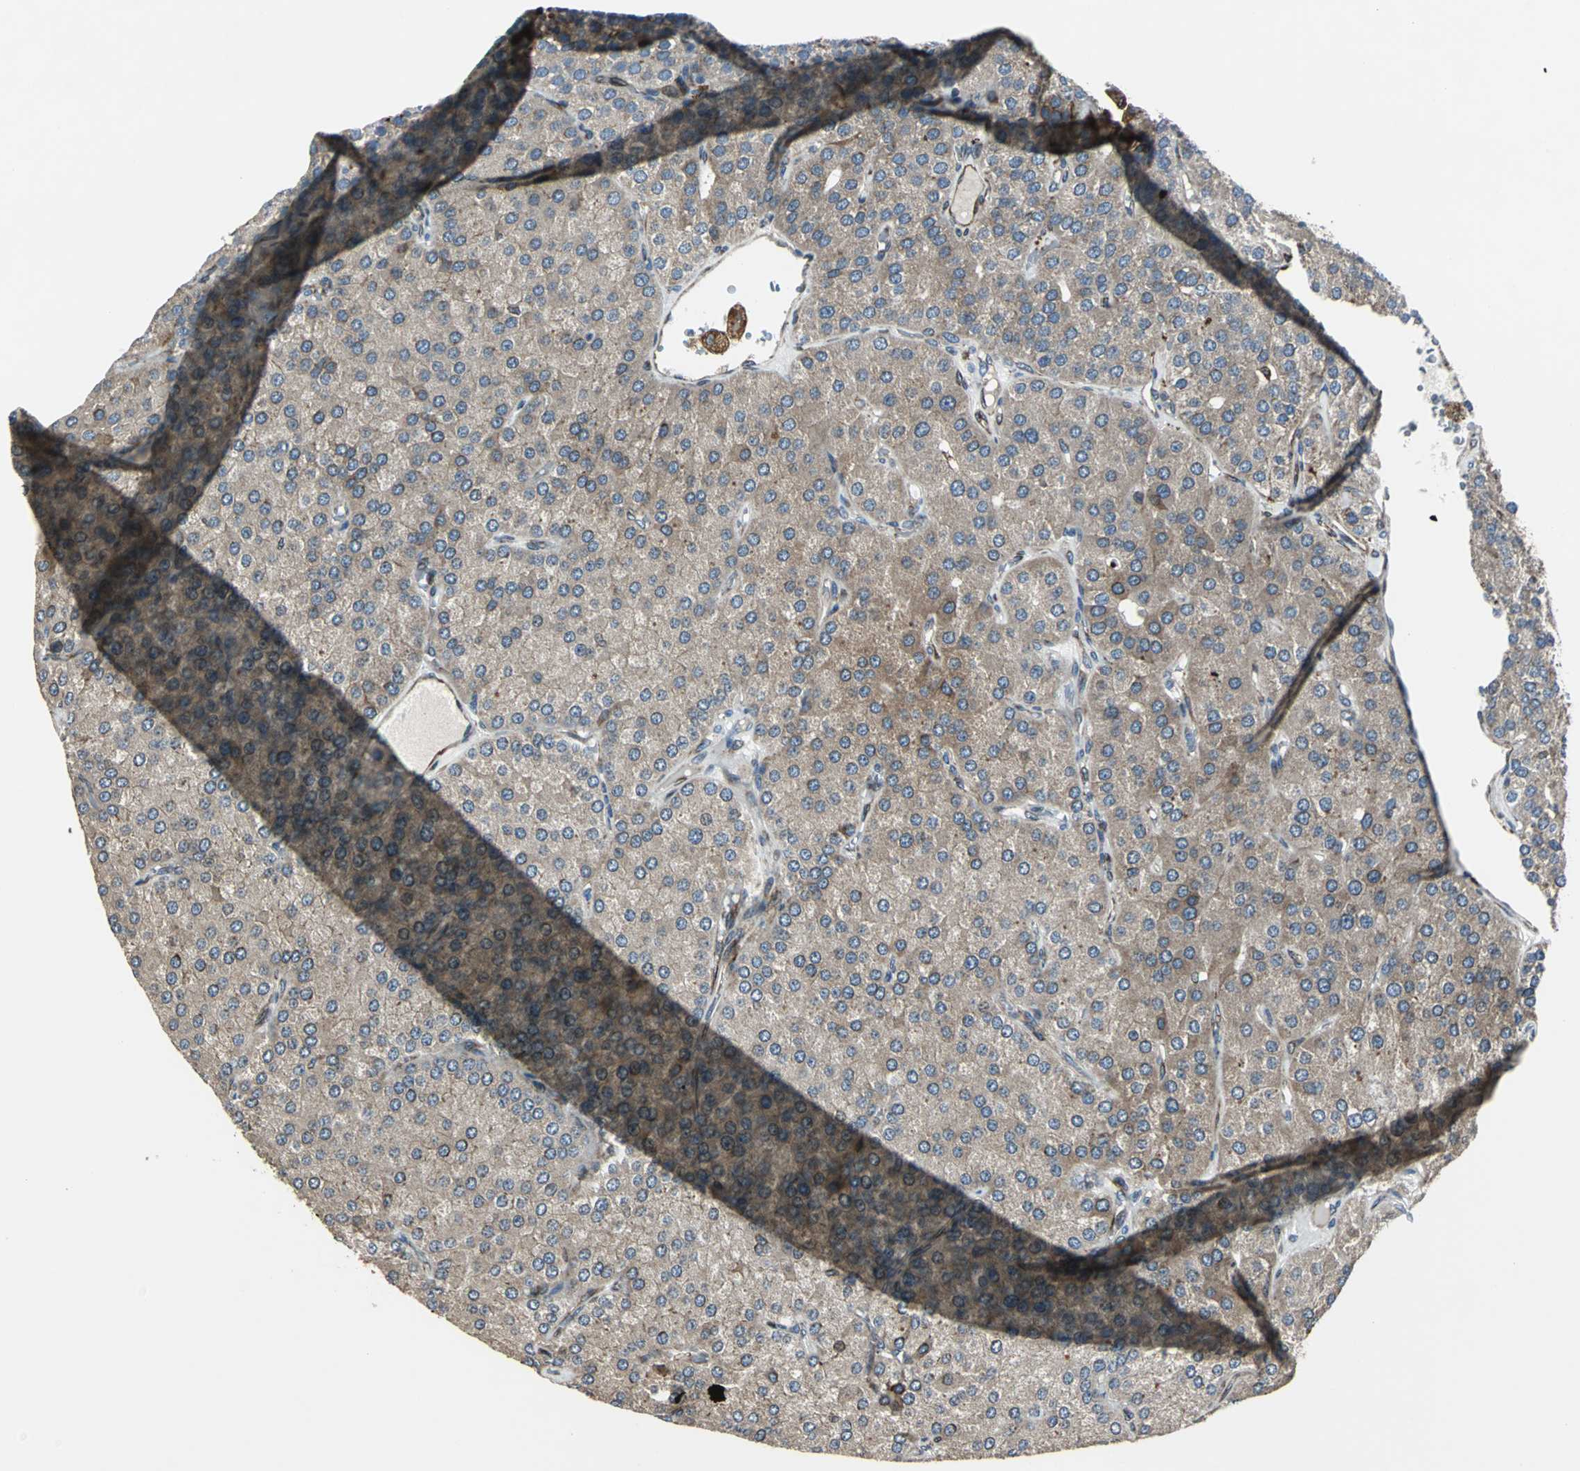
{"staining": {"intensity": "weak", "quantity": ">75%", "location": "cytoplasmic/membranous"}, "tissue": "parathyroid gland", "cell_type": "Glandular cells", "image_type": "normal", "snomed": [{"axis": "morphology", "description": "Normal tissue, NOS"}, {"axis": "morphology", "description": "Adenoma, NOS"}, {"axis": "topography", "description": "Parathyroid gland"}], "caption": "Brown immunohistochemical staining in unremarkable human parathyroid gland displays weak cytoplasmic/membranous expression in about >75% of glandular cells.", "gene": "HTATIP2", "patient": {"sex": "female", "age": 86}}